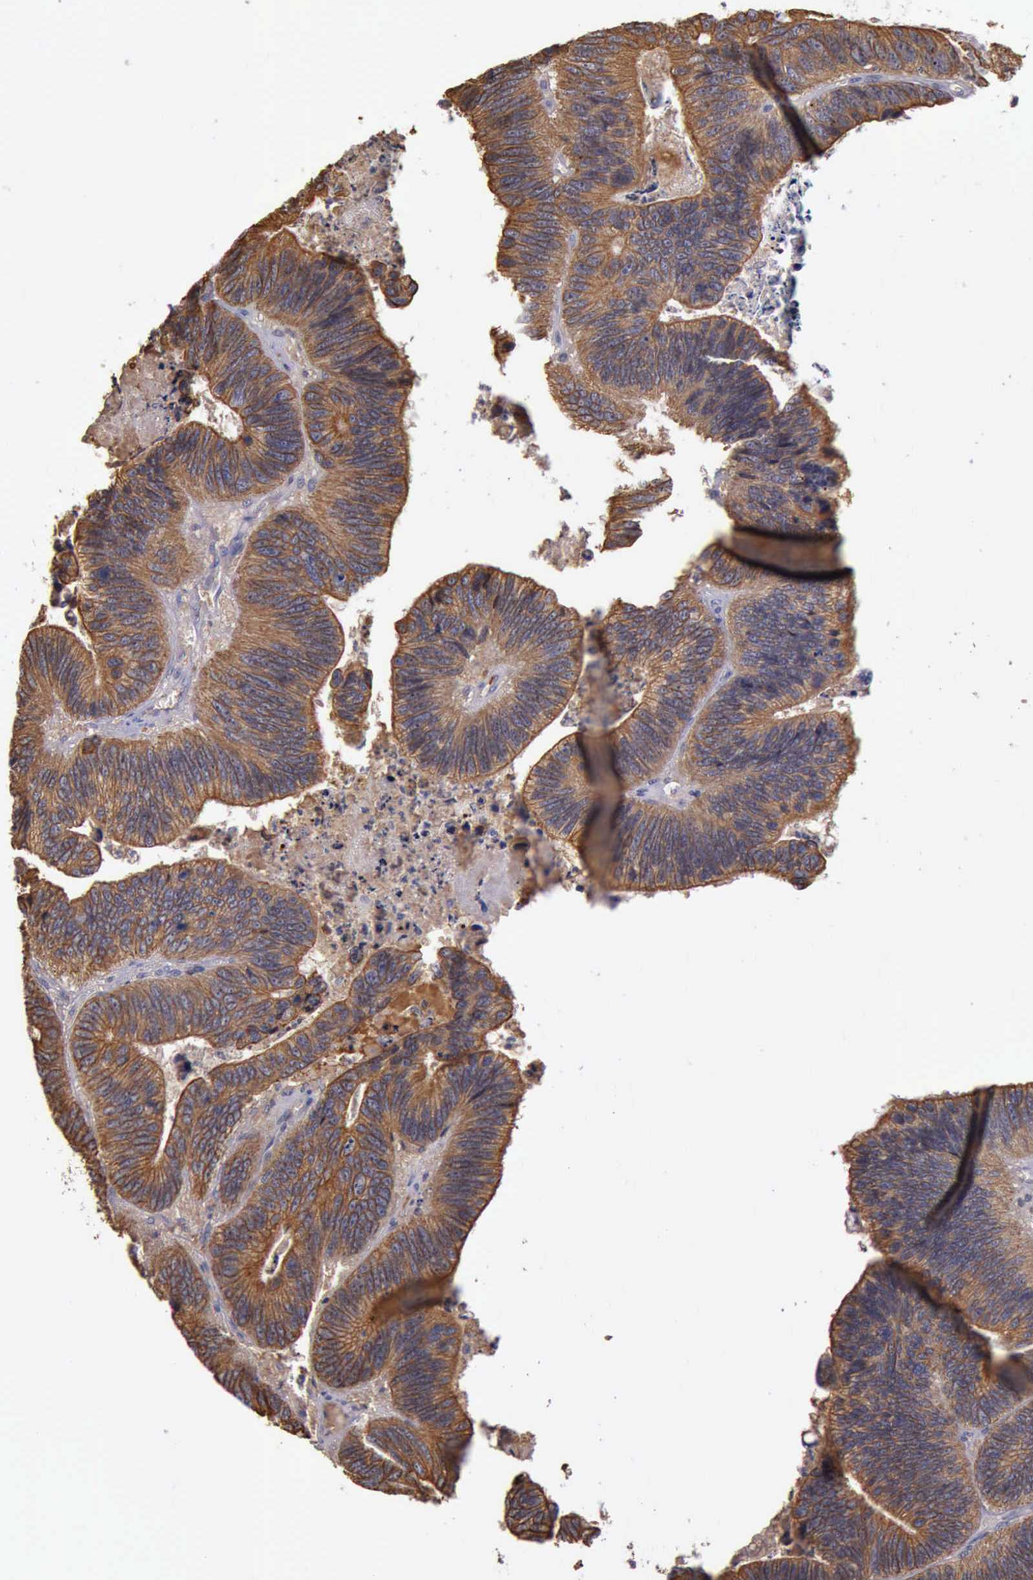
{"staining": {"intensity": "moderate", "quantity": ">75%", "location": "cytoplasmic/membranous"}, "tissue": "colorectal cancer", "cell_type": "Tumor cells", "image_type": "cancer", "snomed": [{"axis": "morphology", "description": "Adenocarcinoma, NOS"}, {"axis": "topography", "description": "Colon"}], "caption": "This image reveals immunohistochemistry (IHC) staining of colorectal adenocarcinoma, with medium moderate cytoplasmic/membranous positivity in about >75% of tumor cells.", "gene": "RAB39B", "patient": {"sex": "male", "age": 72}}